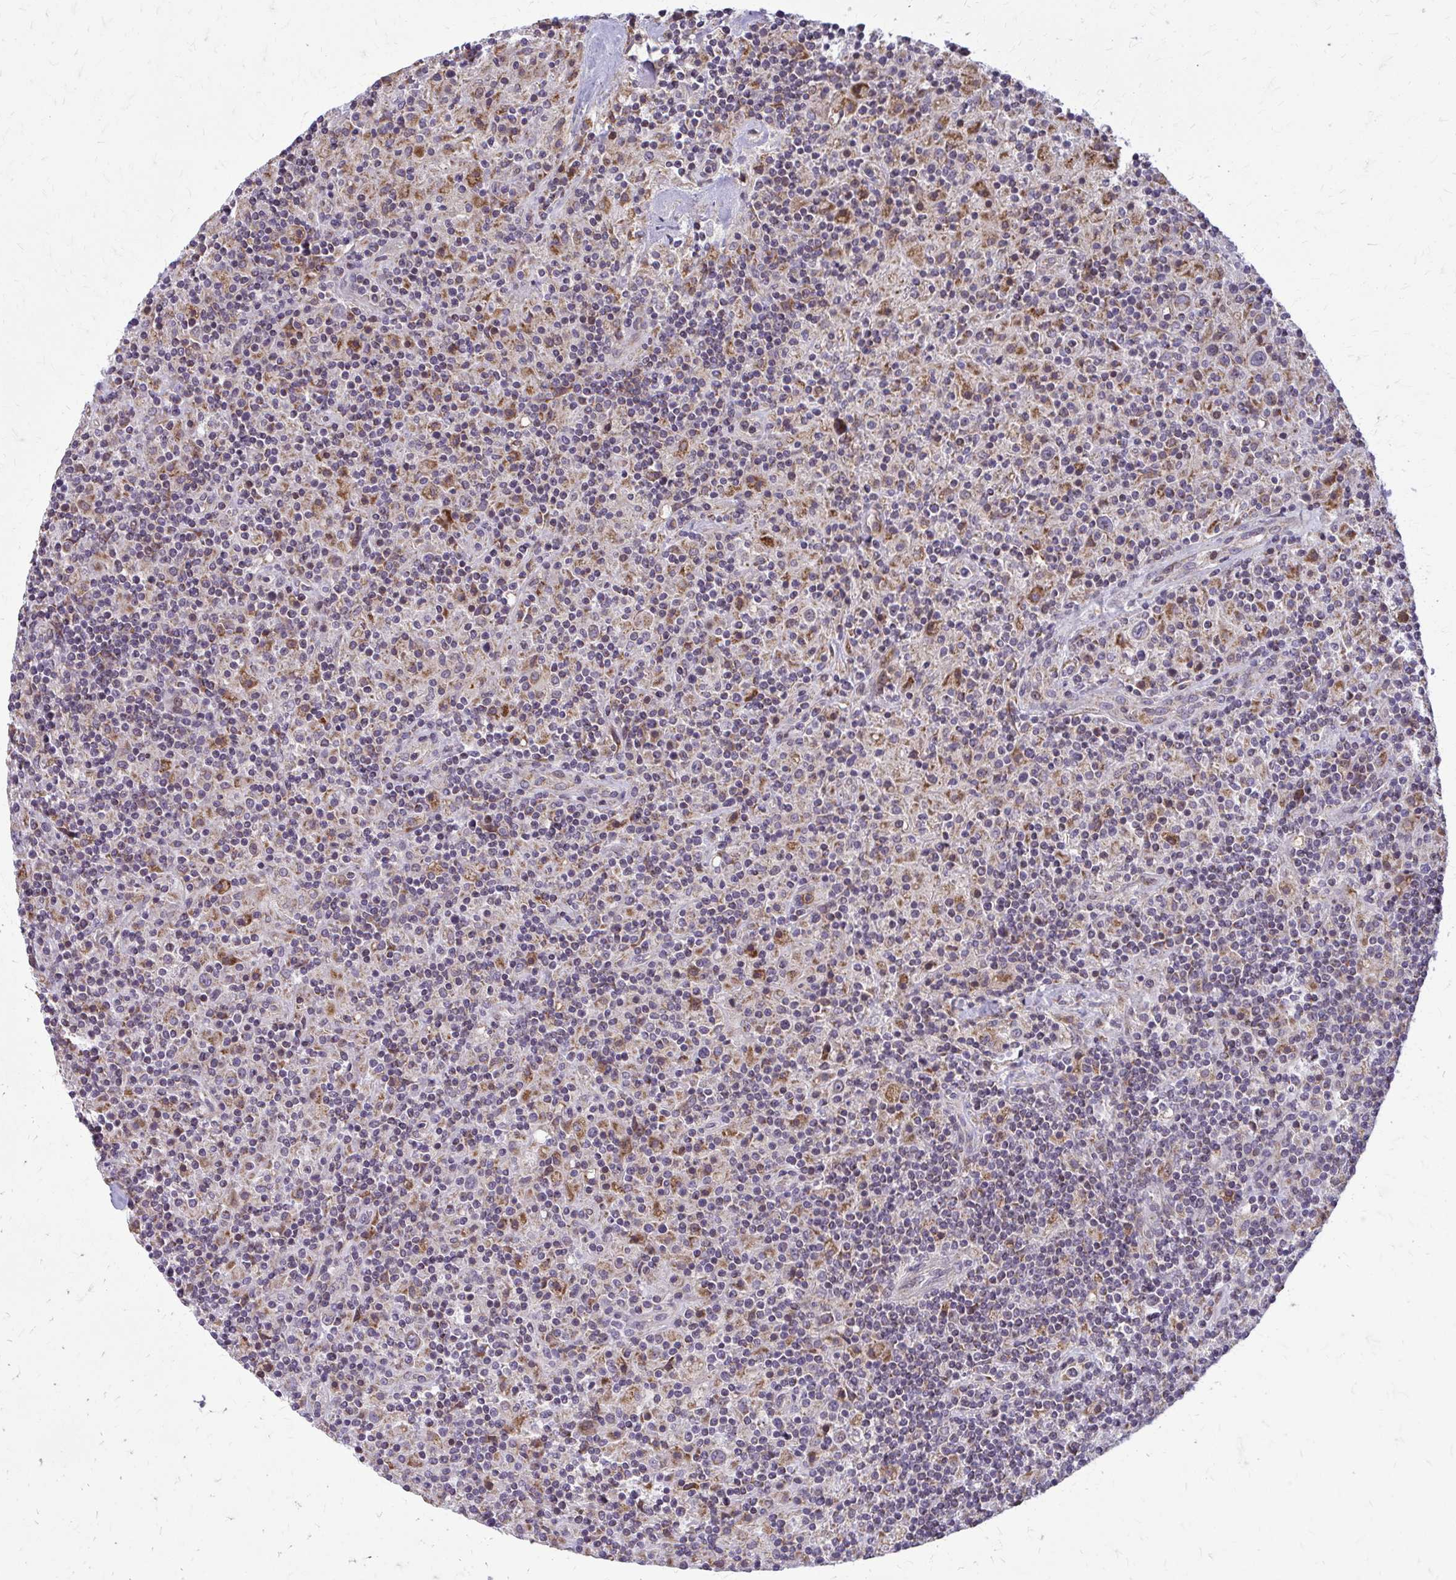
{"staining": {"intensity": "moderate", "quantity": "<25%", "location": "cytoplasmic/membranous"}, "tissue": "lymphoma", "cell_type": "Tumor cells", "image_type": "cancer", "snomed": [{"axis": "morphology", "description": "Hodgkin's disease, NOS"}, {"axis": "topography", "description": "Lymph node"}], "caption": "Immunohistochemical staining of human lymphoma displays moderate cytoplasmic/membranous protein expression in approximately <25% of tumor cells.", "gene": "MCCC1", "patient": {"sex": "male", "age": 70}}